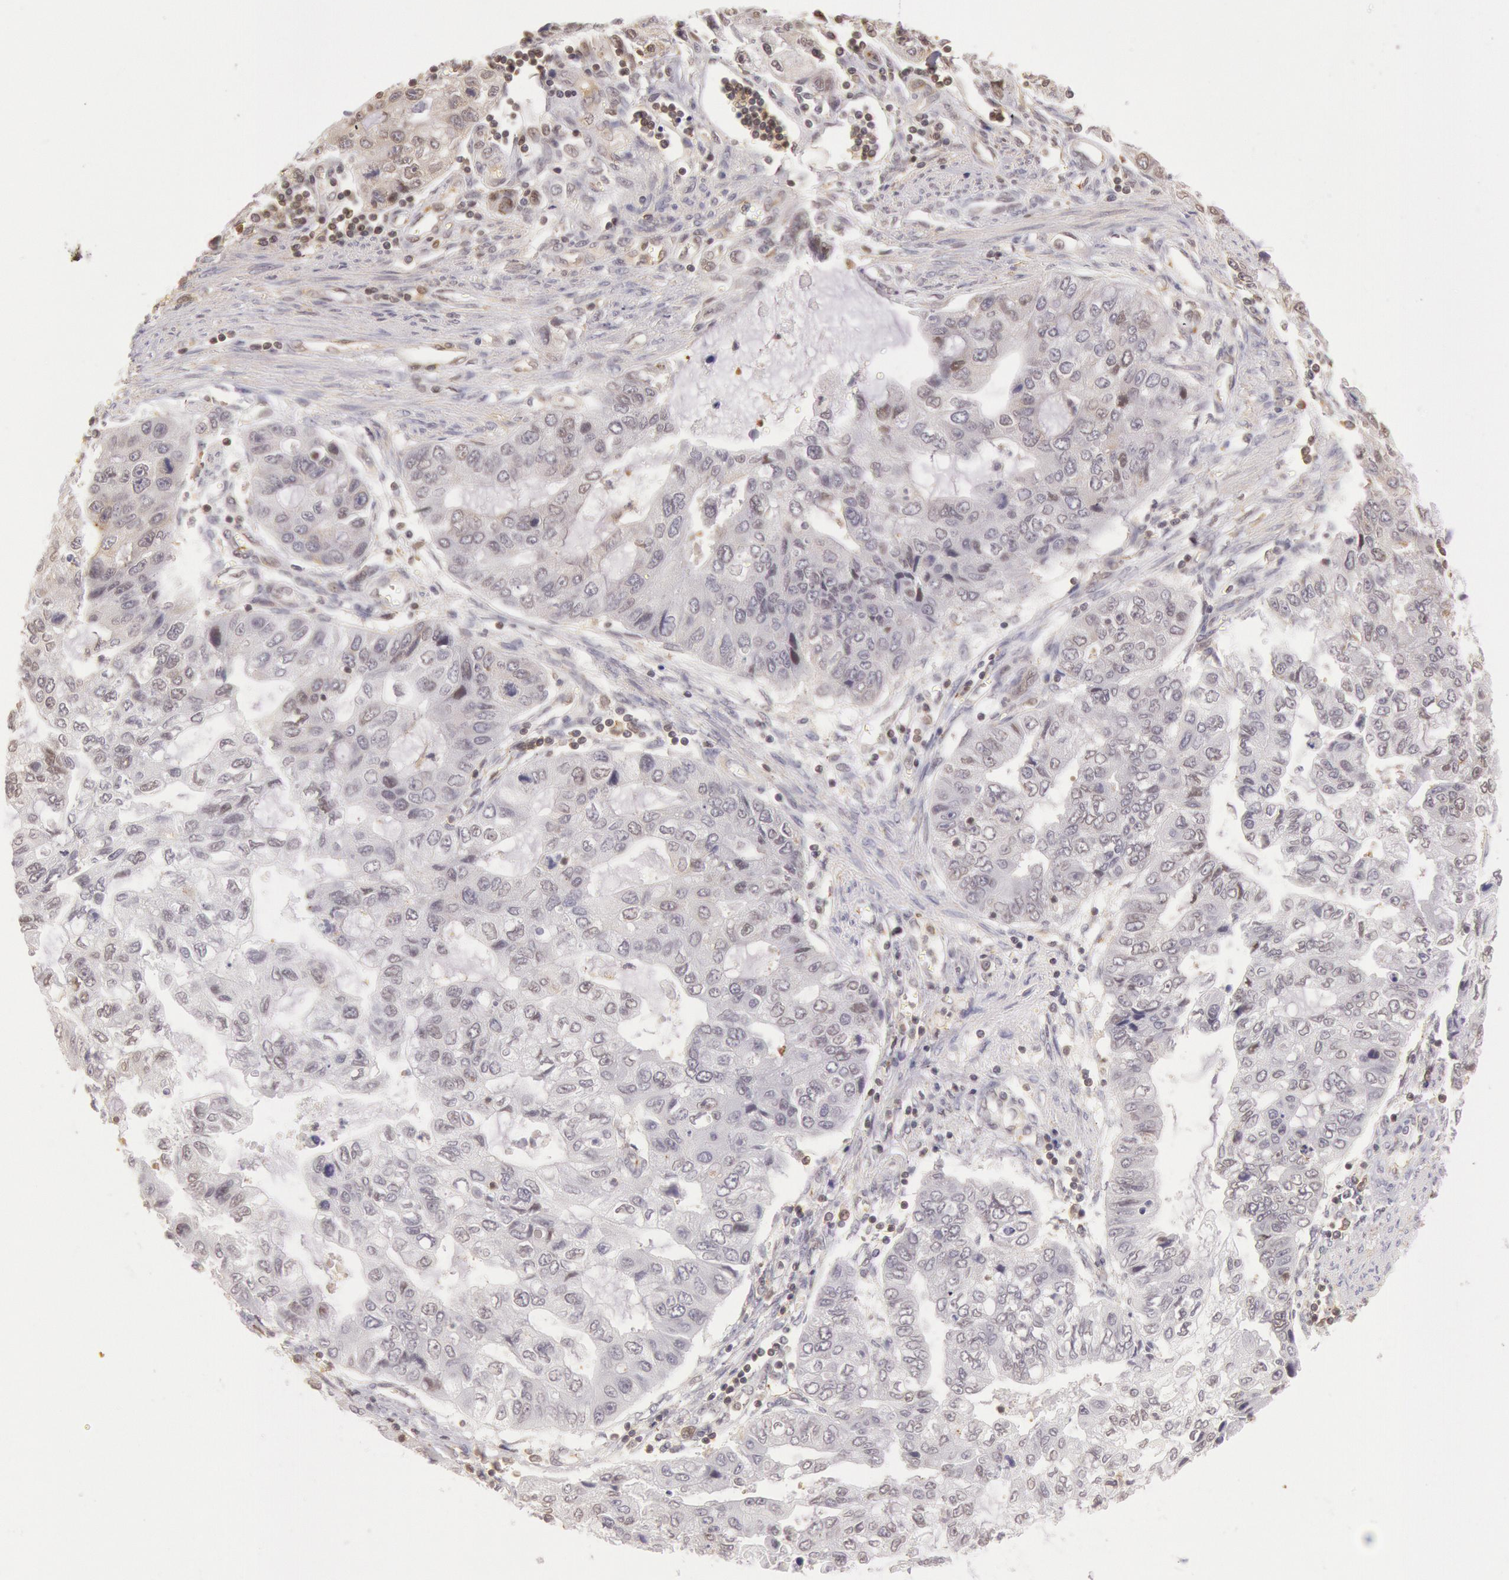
{"staining": {"intensity": "negative", "quantity": "none", "location": "none"}, "tissue": "stomach cancer", "cell_type": "Tumor cells", "image_type": "cancer", "snomed": [{"axis": "morphology", "description": "Adenocarcinoma, NOS"}, {"axis": "topography", "description": "Stomach, upper"}], "caption": "This is an immunohistochemistry (IHC) micrograph of human adenocarcinoma (stomach). There is no positivity in tumor cells.", "gene": "HIF1A", "patient": {"sex": "female", "age": 52}}